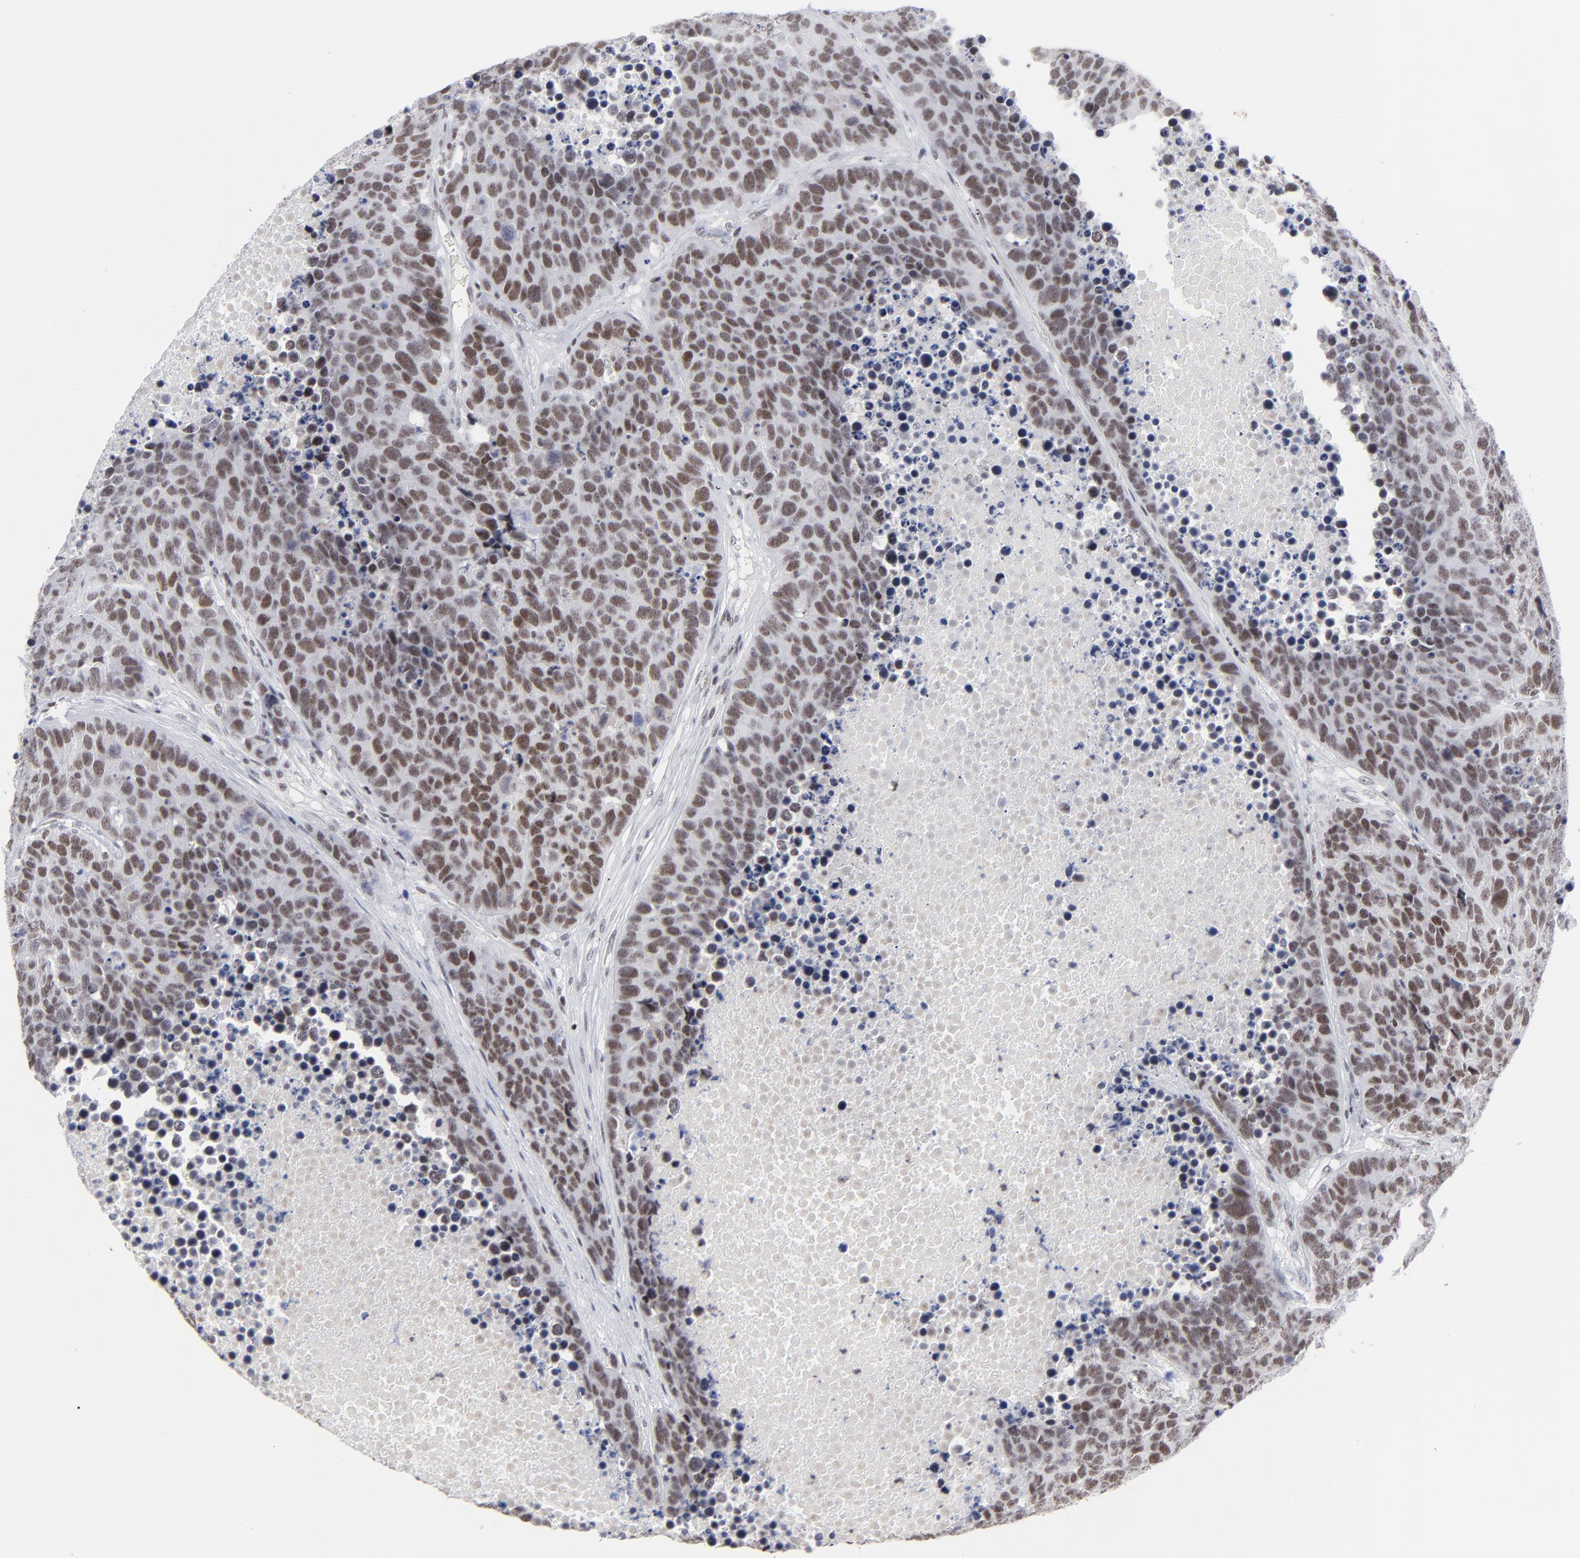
{"staining": {"intensity": "moderate", "quantity": ">75%", "location": "nuclear"}, "tissue": "carcinoid", "cell_type": "Tumor cells", "image_type": "cancer", "snomed": [{"axis": "morphology", "description": "Carcinoid, malignant, NOS"}, {"axis": "topography", "description": "Lung"}], "caption": "This is a histology image of immunohistochemistry (IHC) staining of malignant carcinoid, which shows moderate positivity in the nuclear of tumor cells.", "gene": "SP2", "patient": {"sex": "male", "age": 60}}